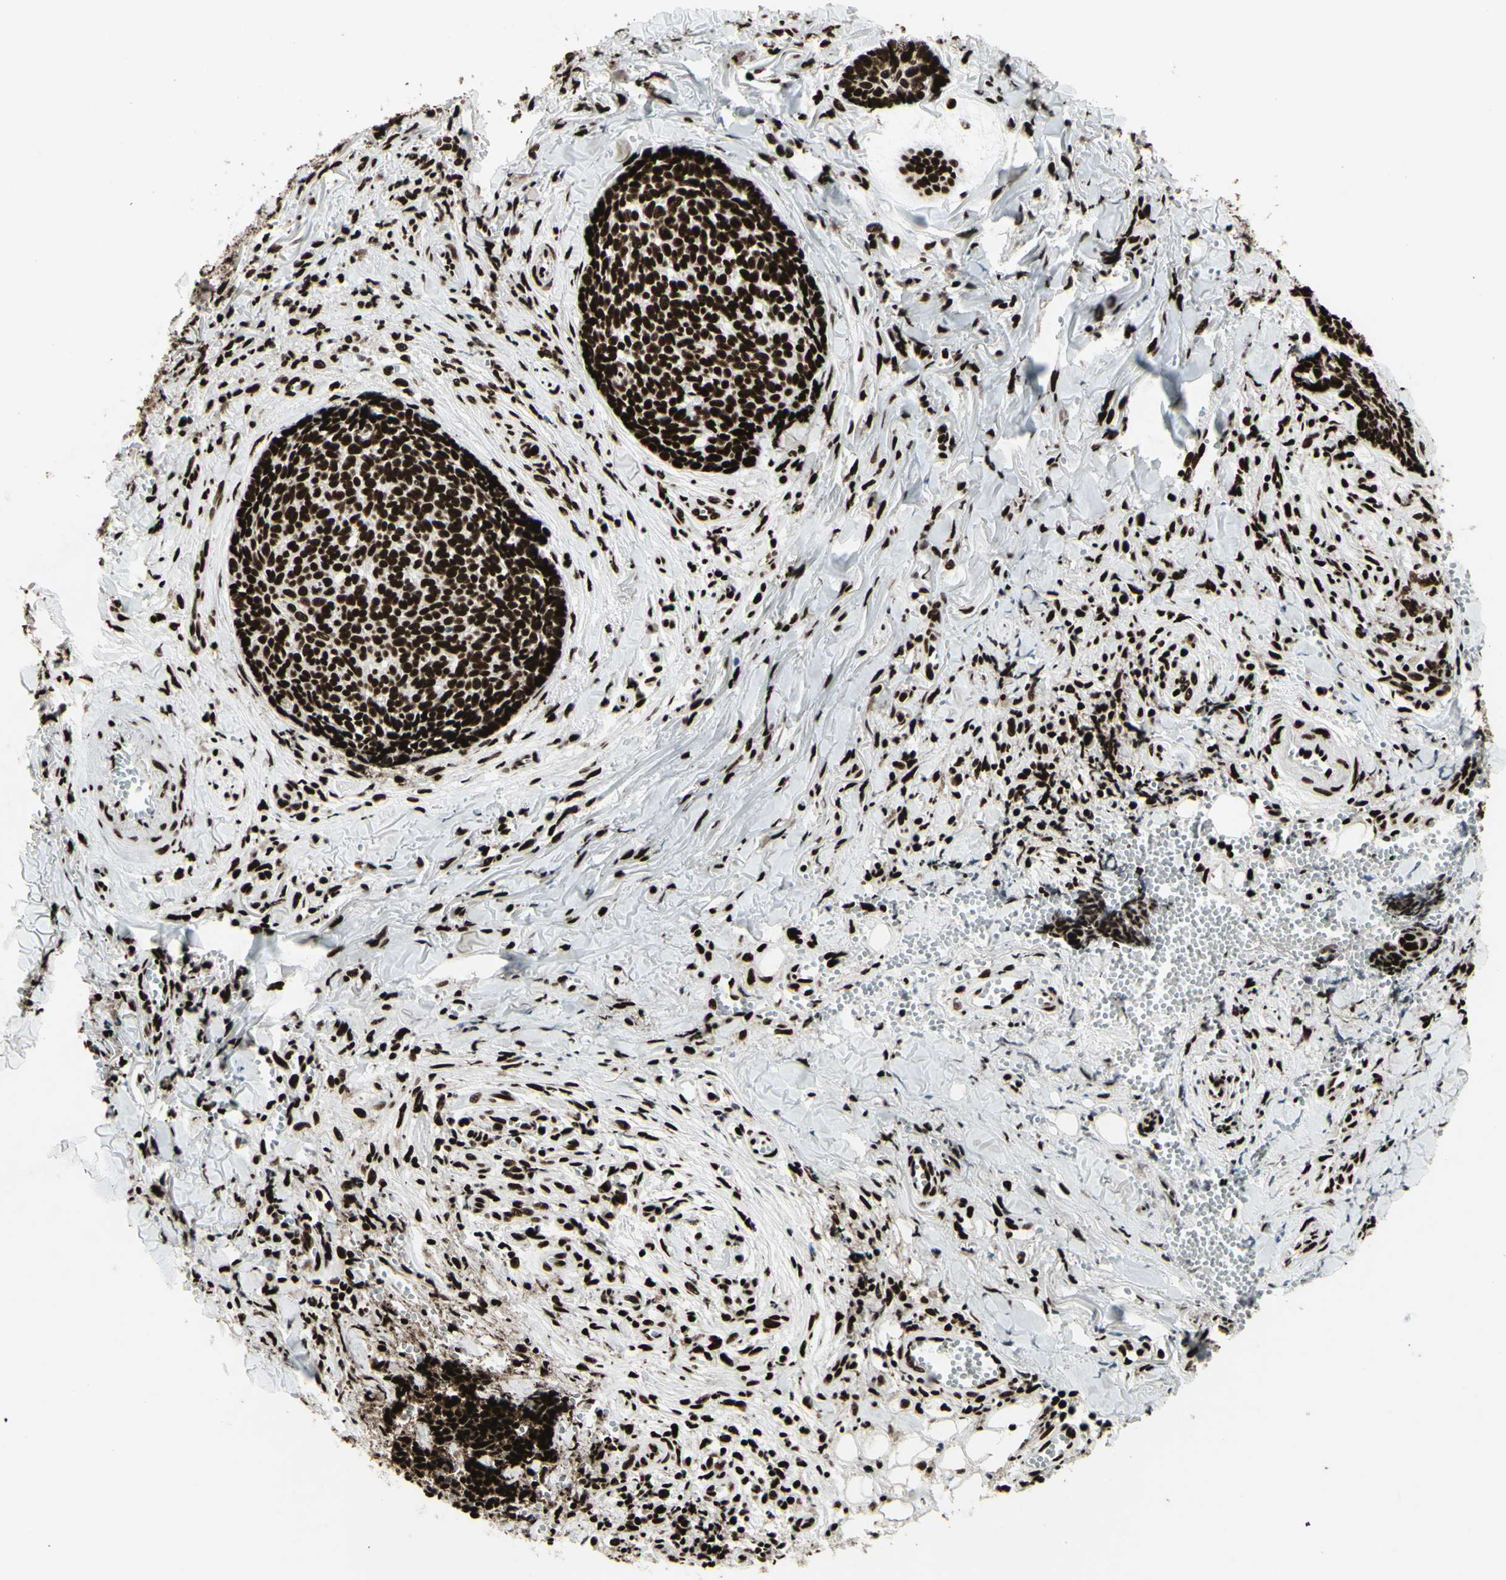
{"staining": {"intensity": "strong", "quantity": ">75%", "location": "nuclear"}, "tissue": "skin cancer", "cell_type": "Tumor cells", "image_type": "cancer", "snomed": [{"axis": "morphology", "description": "Basal cell carcinoma"}, {"axis": "topography", "description": "Skin"}], "caption": "IHC image of neoplastic tissue: human skin cancer stained using immunohistochemistry demonstrates high levels of strong protein expression localized specifically in the nuclear of tumor cells, appearing as a nuclear brown color.", "gene": "U2AF2", "patient": {"sex": "male", "age": 84}}